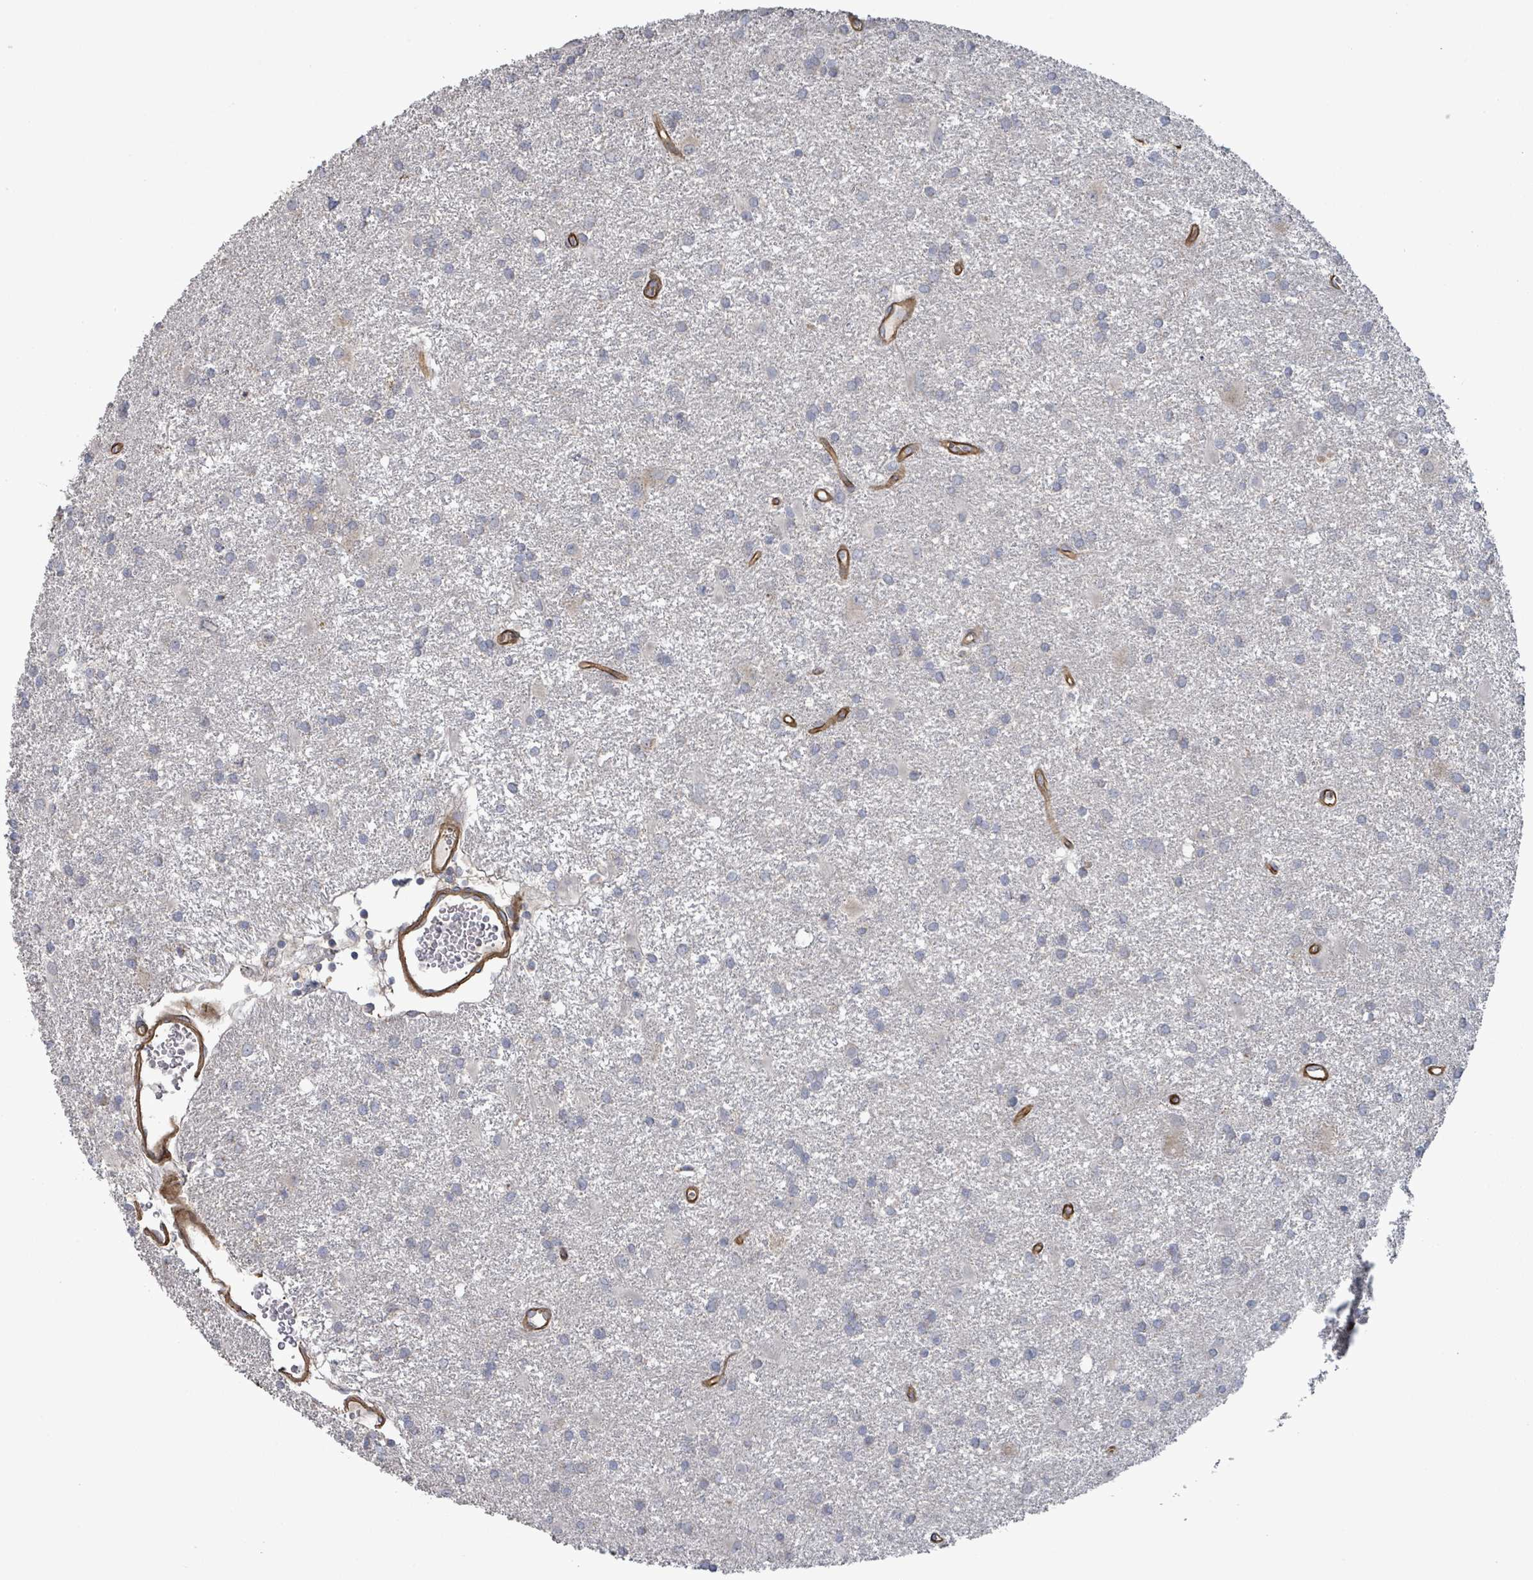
{"staining": {"intensity": "negative", "quantity": "none", "location": "none"}, "tissue": "glioma", "cell_type": "Tumor cells", "image_type": "cancer", "snomed": [{"axis": "morphology", "description": "Glioma, malignant, High grade"}, {"axis": "topography", "description": "Brain"}], "caption": "Immunohistochemistry (IHC) photomicrograph of neoplastic tissue: human glioma stained with DAB displays no significant protein expression in tumor cells.", "gene": "KANK3", "patient": {"sex": "female", "age": 50}}